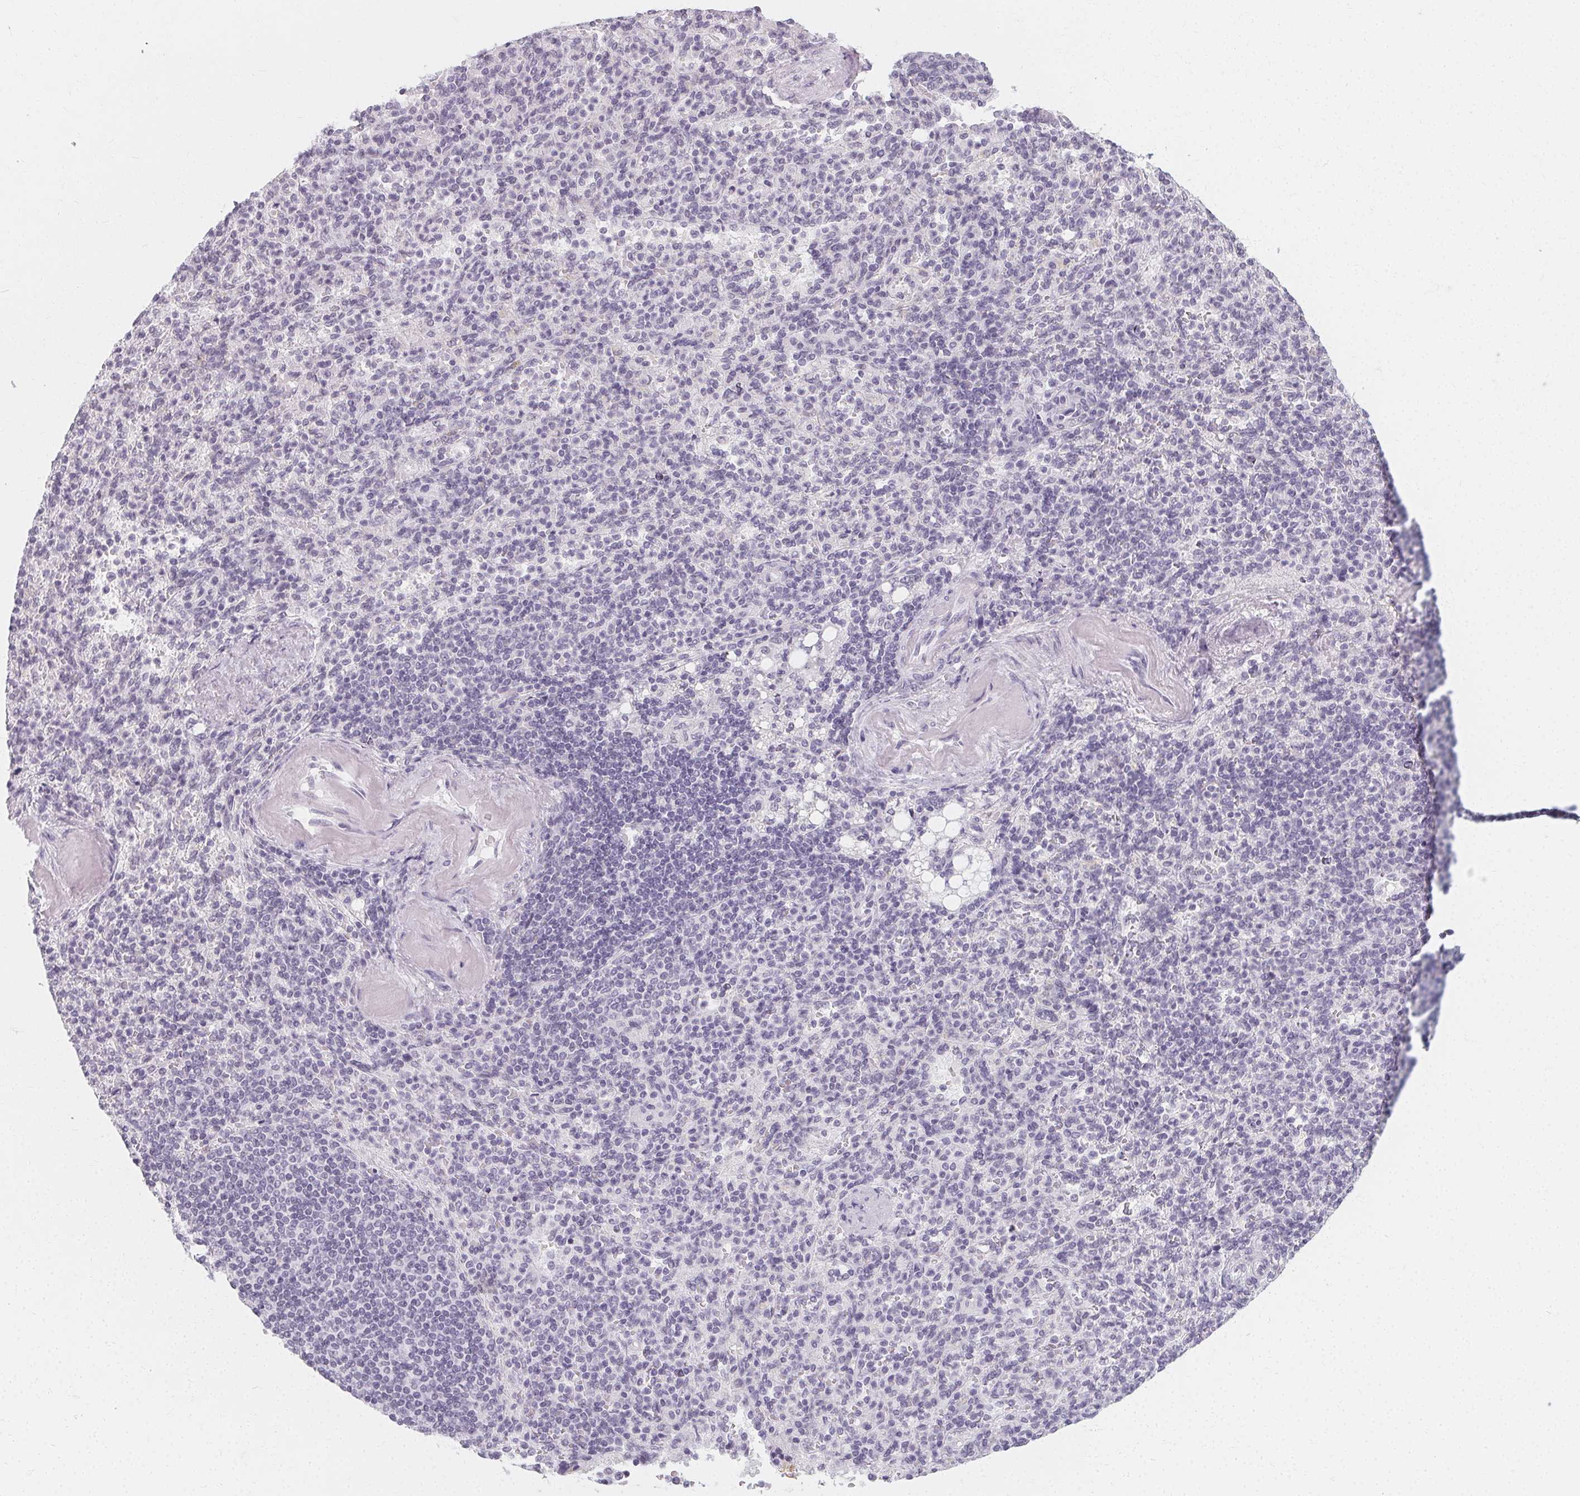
{"staining": {"intensity": "negative", "quantity": "none", "location": "none"}, "tissue": "spleen", "cell_type": "Cells in red pulp", "image_type": "normal", "snomed": [{"axis": "morphology", "description": "Normal tissue, NOS"}, {"axis": "topography", "description": "Spleen"}], "caption": "The immunohistochemistry micrograph has no significant staining in cells in red pulp of spleen.", "gene": "SYNPR", "patient": {"sex": "female", "age": 74}}